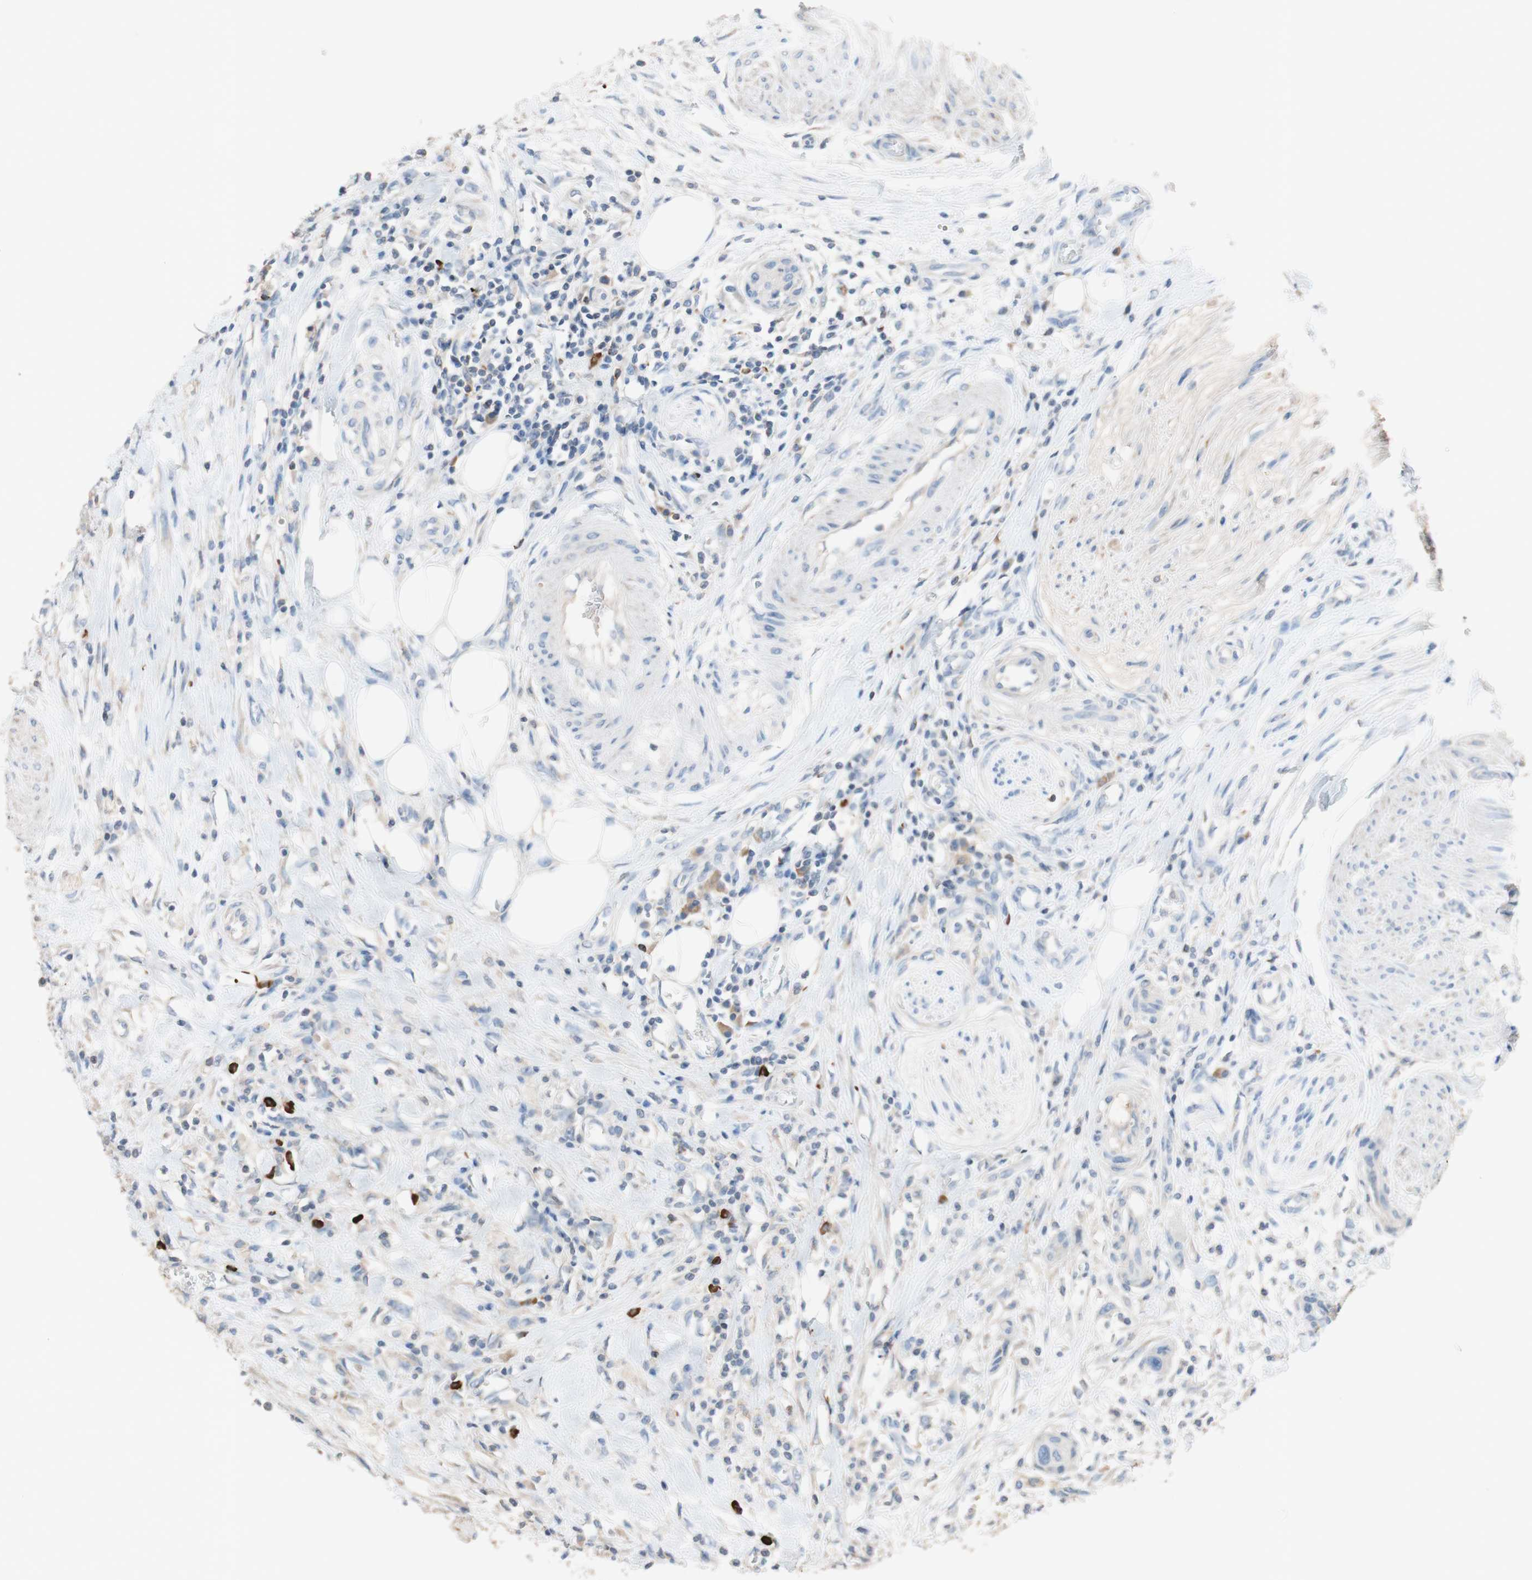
{"staining": {"intensity": "negative", "quantity": "none", "location": "none"}, "tissue": "urothelial cancer", "cell_type": "Tumor cells", "image_type": "cancer", "snomed": [{"axis": "morphology", "description": "Urothelial carcinoma, High grade"}, {"axis": "topography", "description": "Urinary bladder"}], "caption": "An immunohistochemistry (IHC) micrograph of high-grade urothelial carcinoma is shown. There is no staining in tumor cells of high-grade urothelial carcinoma.", "gene": "PACSIN1", "patient": {"sex": "male", "age": 35}}